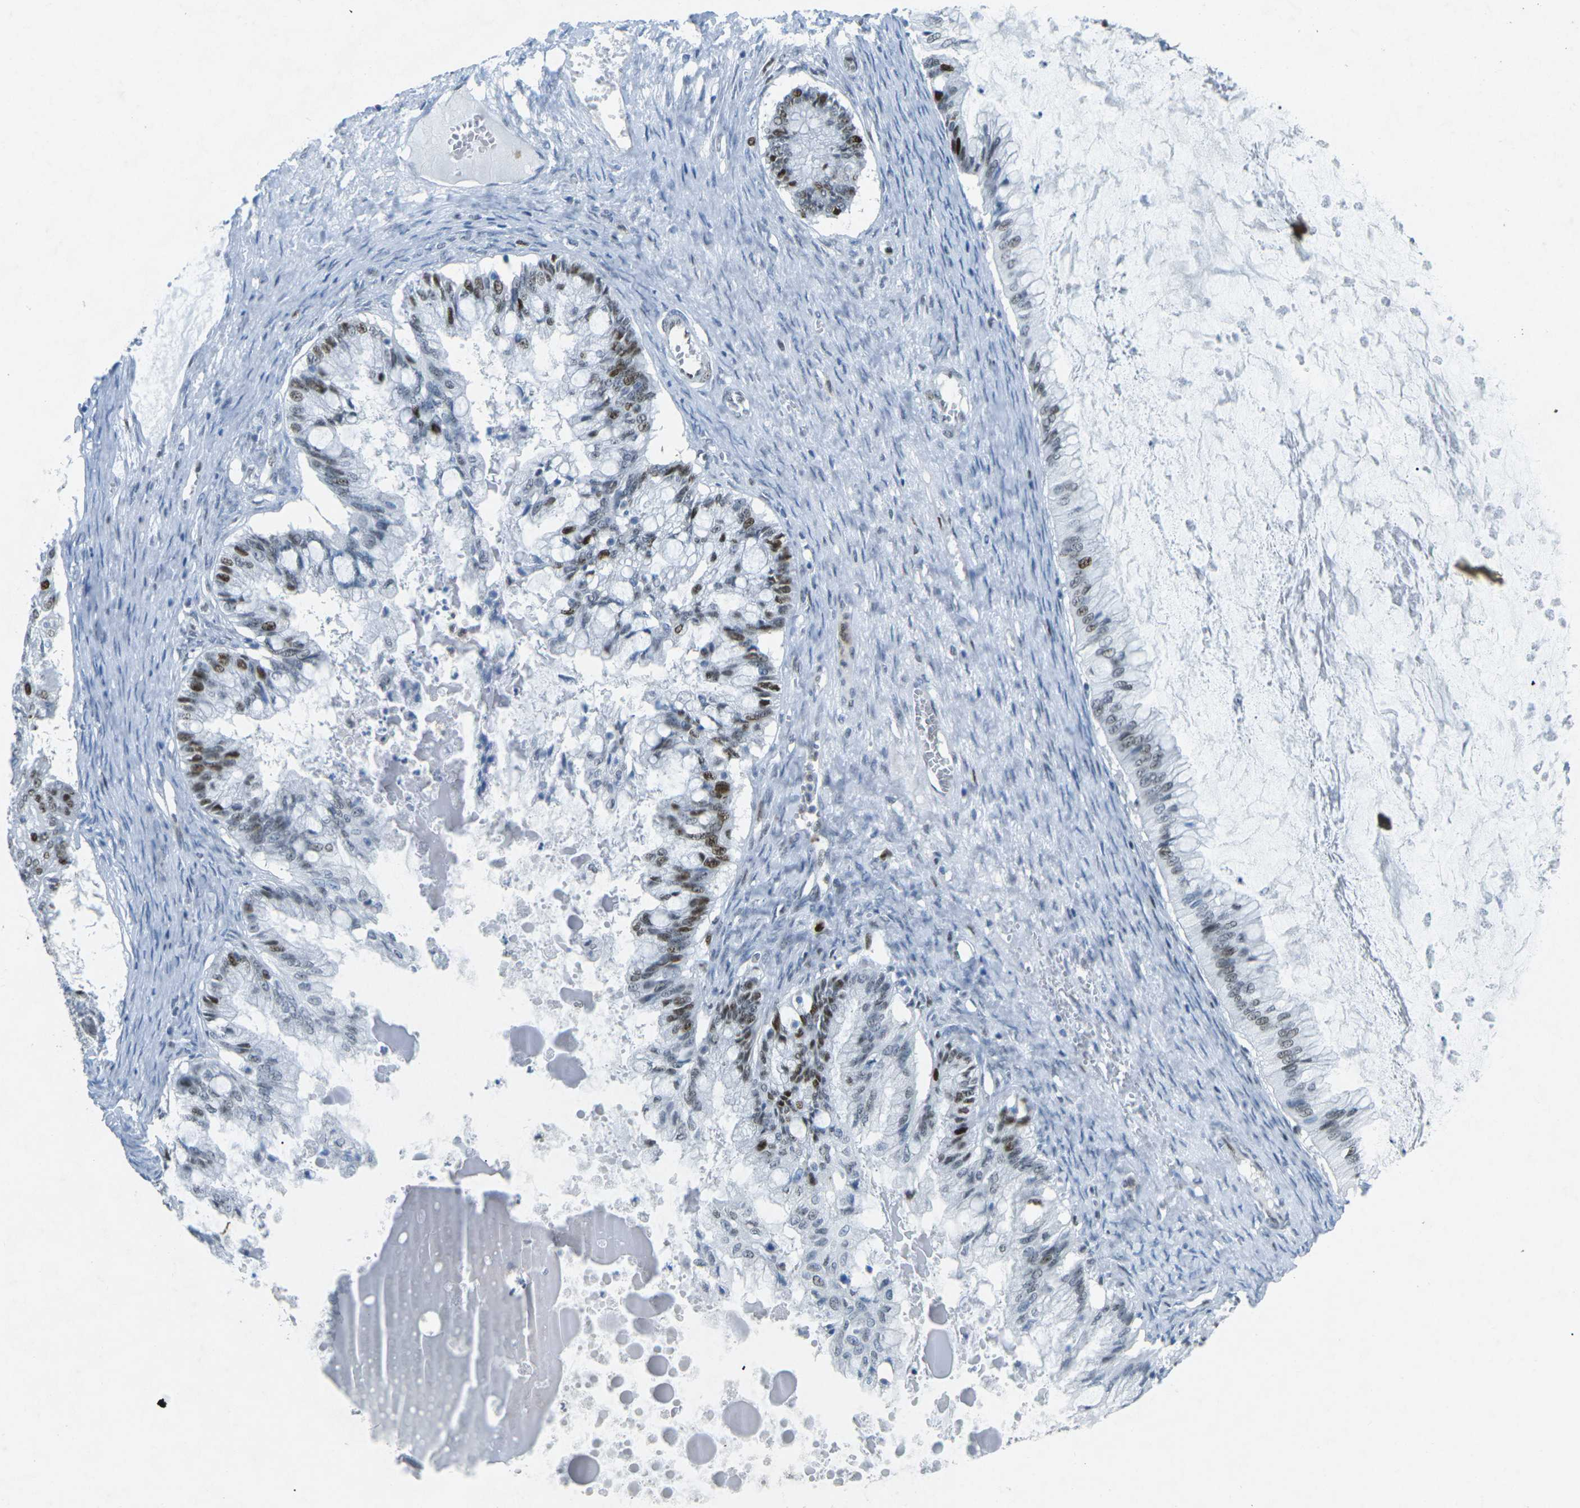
{"staining": {"intensity": "moderate", "quantity": ">75%", "location": "nuclear"}, "tissue": "ovarian cancer", "cell_type": "Tumor cells", "image_type": "cancer", "snomed": [{"axis": "morphology", "description": "Cystadenocarcinoma, mucinous, NOS"}, {"axis": "topography", "description": "Ovary"}], "caption": "Tumor cells display medium levels of moderate nuclear staining in approximately >75% of cells in human ovarian mucinous cystadenocarcinoma.", "gene": "RB1", "patient": {"sex": "female", "age": 57}}